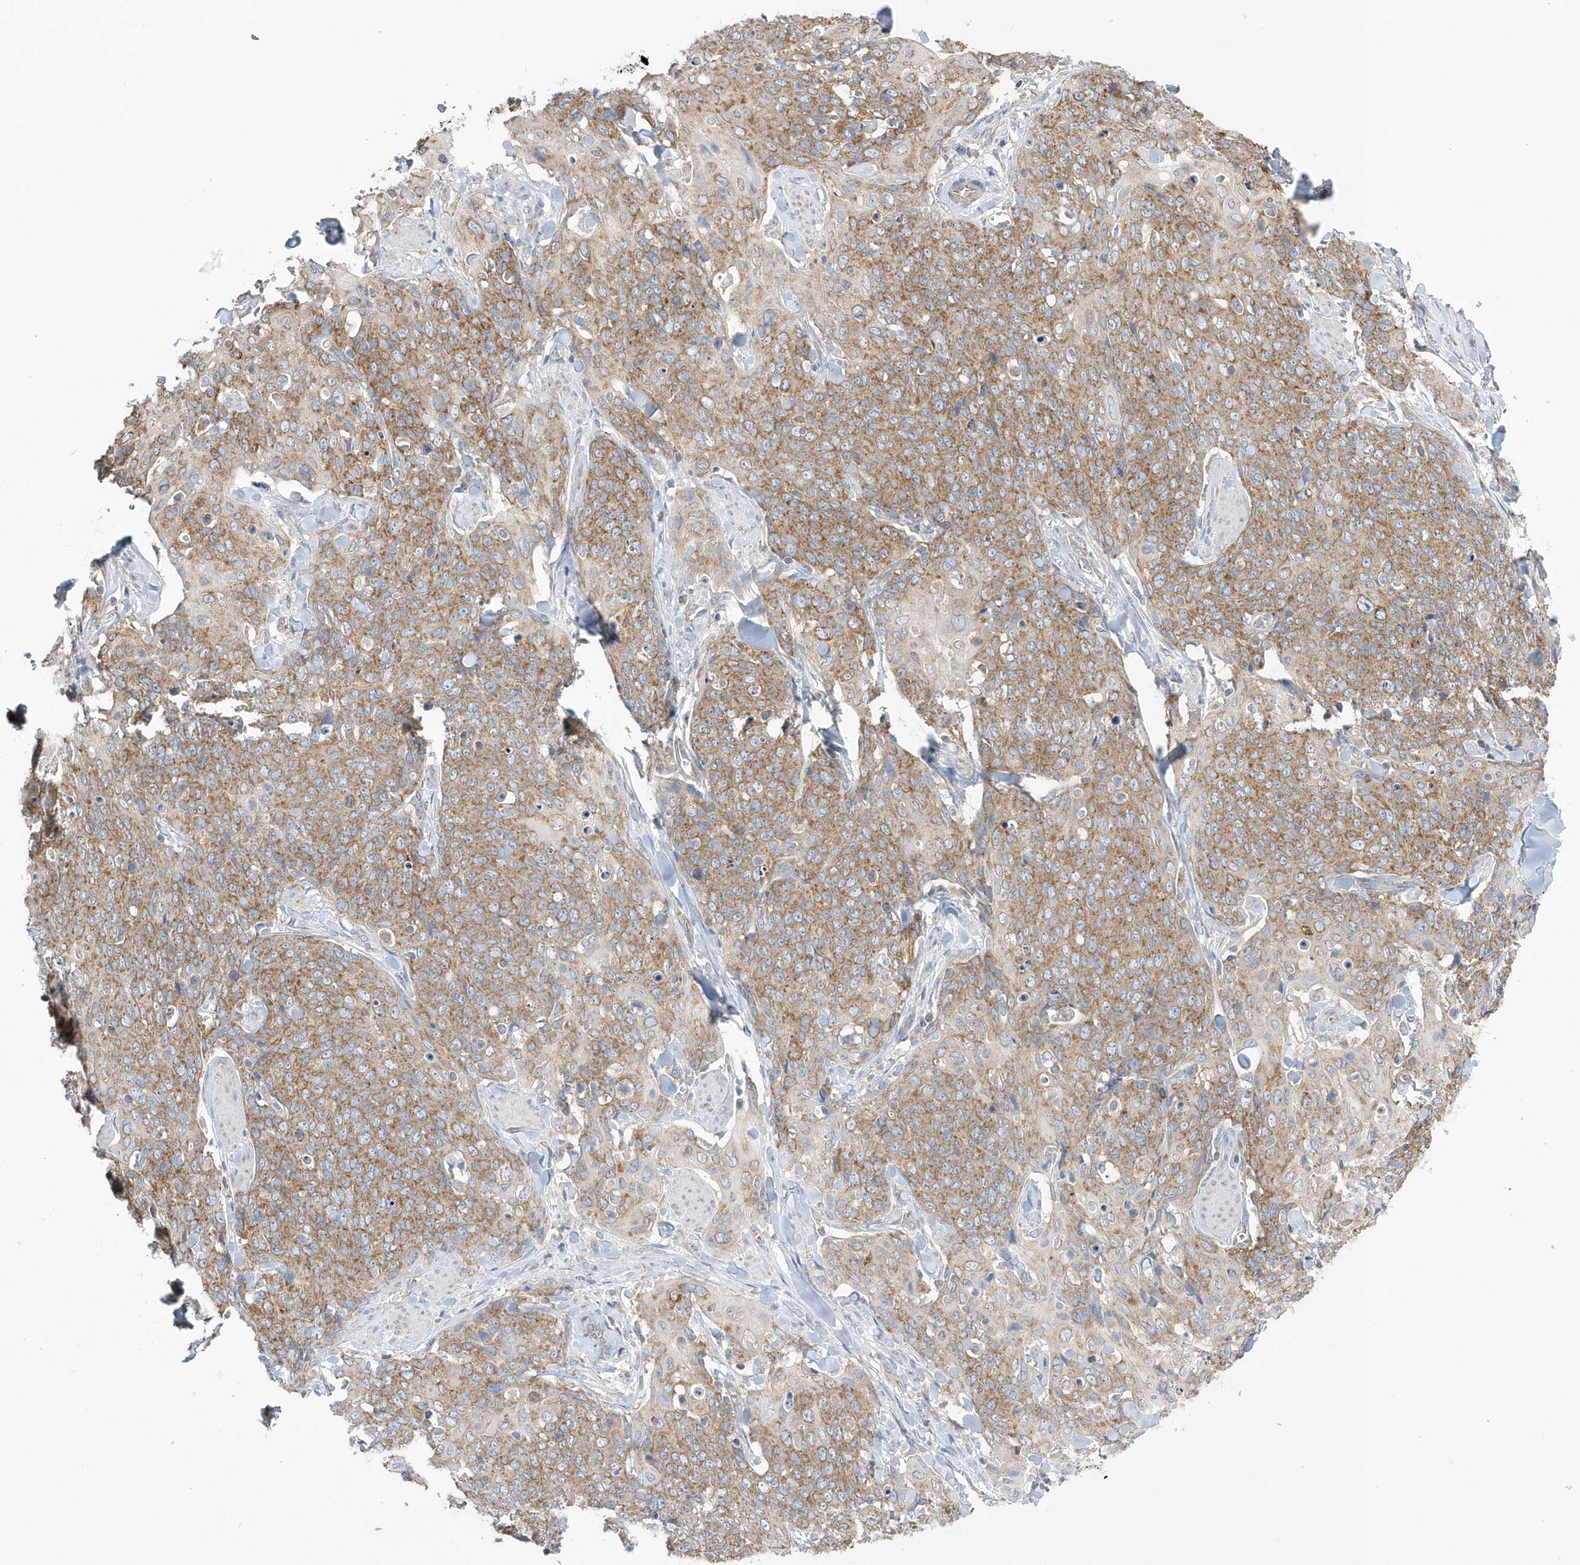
{"staining": {"intensity": "moderate", "quantity": ">75%", "location": "cytoplasmic/membranous"}, "tissue": "skin cancer", "cell_type": "Tumor cells", "image_type": "cancer", "snomed": [{"axis": "morphology", "description": "Squamous cell carcinoma, NOS"}, {"axis": "topography", "description": "Skin"}, {"axis": "topography", "description": "Vulva"}], "caption": "Protein staining demonstrates moderate cytoplasmic/membranous staining in approximately >75% of tumor cells in skin cancer (squamous cell carcinoma).", "gene": "SPATA5", "patient": {"sex": "female", "age": 85}}